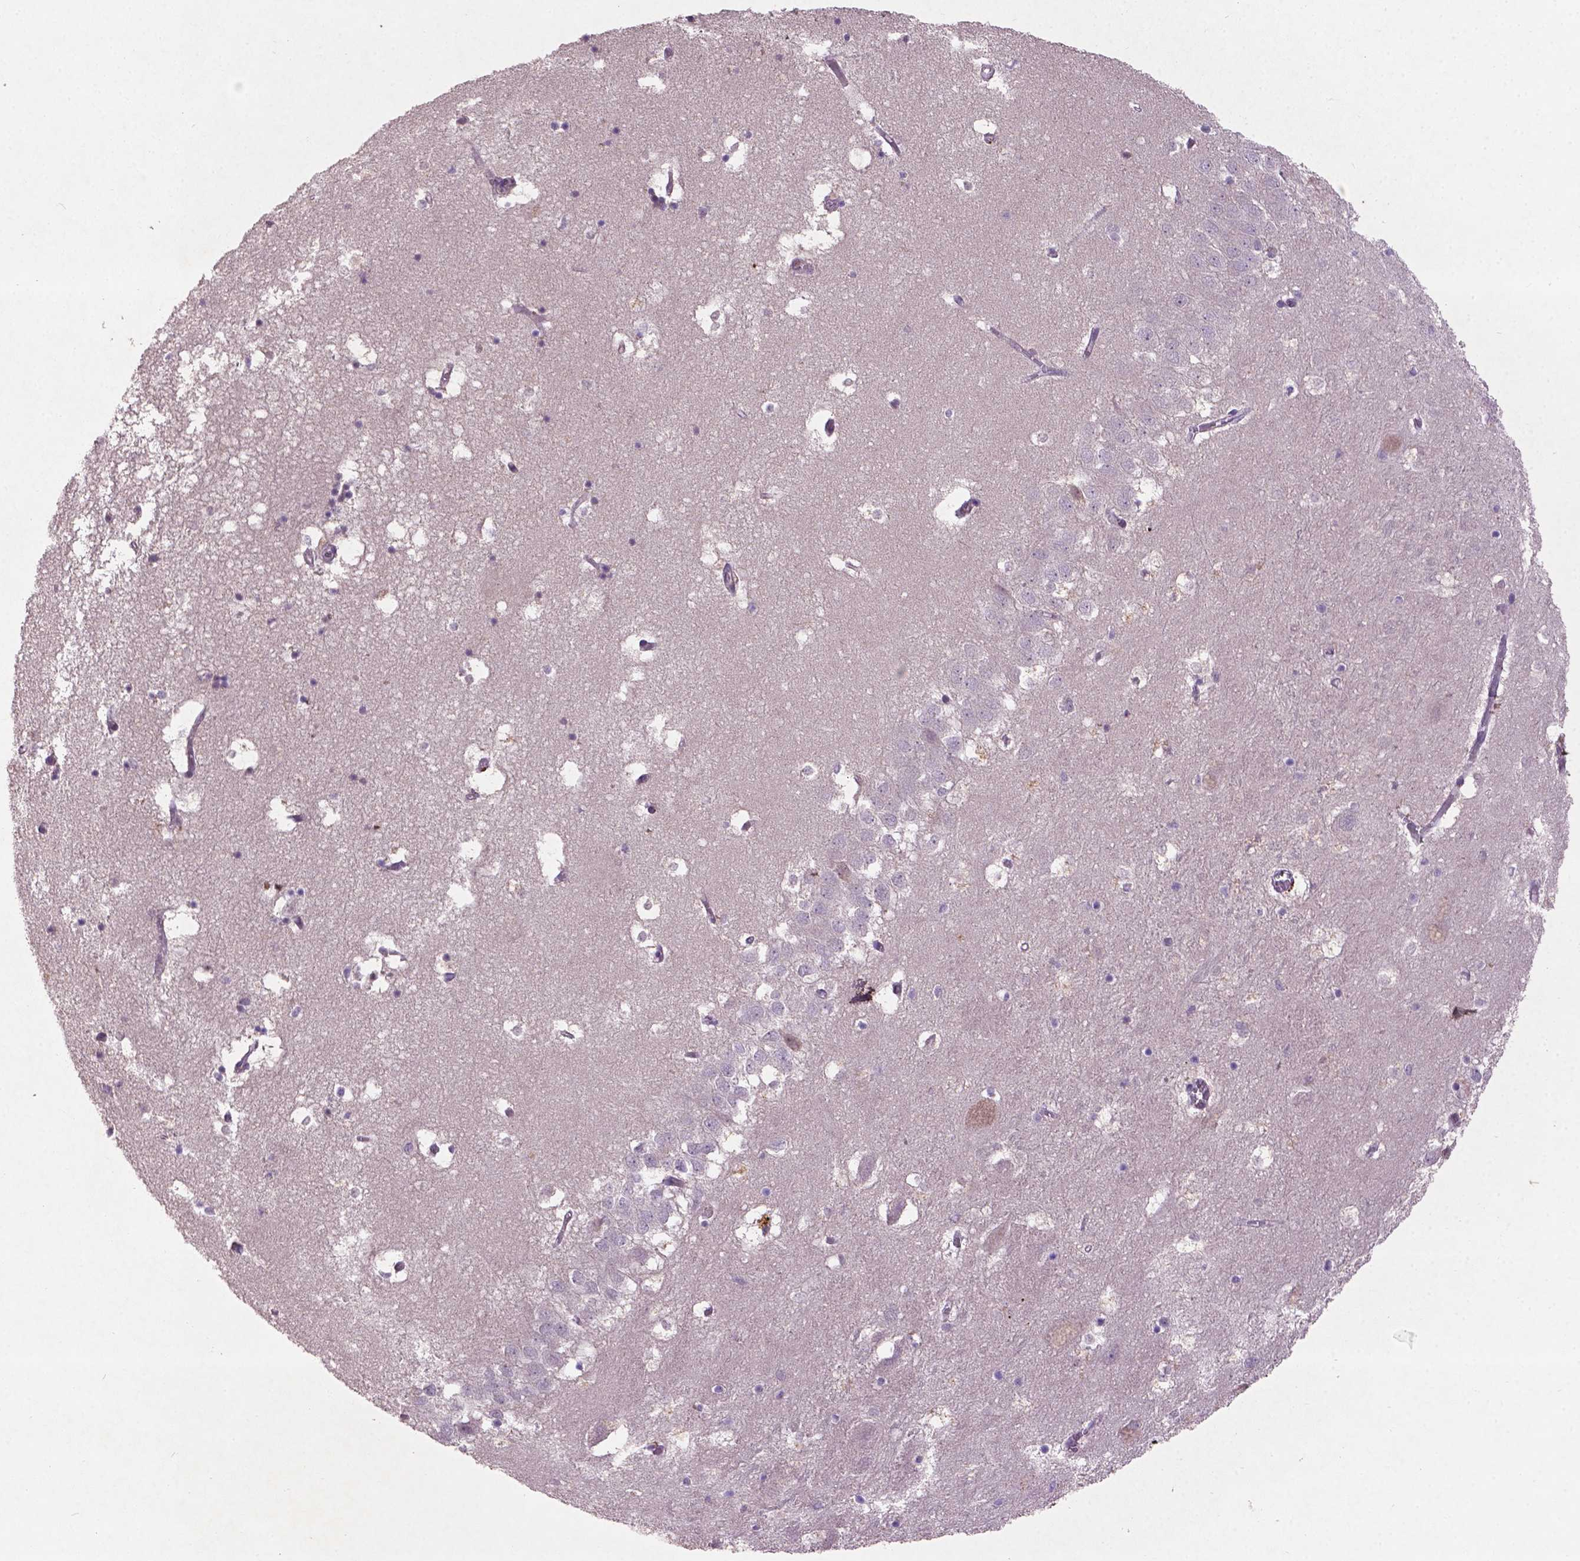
{"staining": {"intensity": "negative", "quantity": "none", "location": "none"}, "tissue": "hippocampus", "cell_type": "Glial cells", "image_type": "normal", "snomed": [{"axis": "morphology", "description": "Normal tissue, NOS"}, {"axis": "topography", "description": "Hippocampus"}], "caption": "An IHC photomicrograph of unremarkable hippocampus is shown. There is no staining in glial cells of hippocampus.", "gene": "SOX17", "patient": {"sex": "male", "age": 58}}